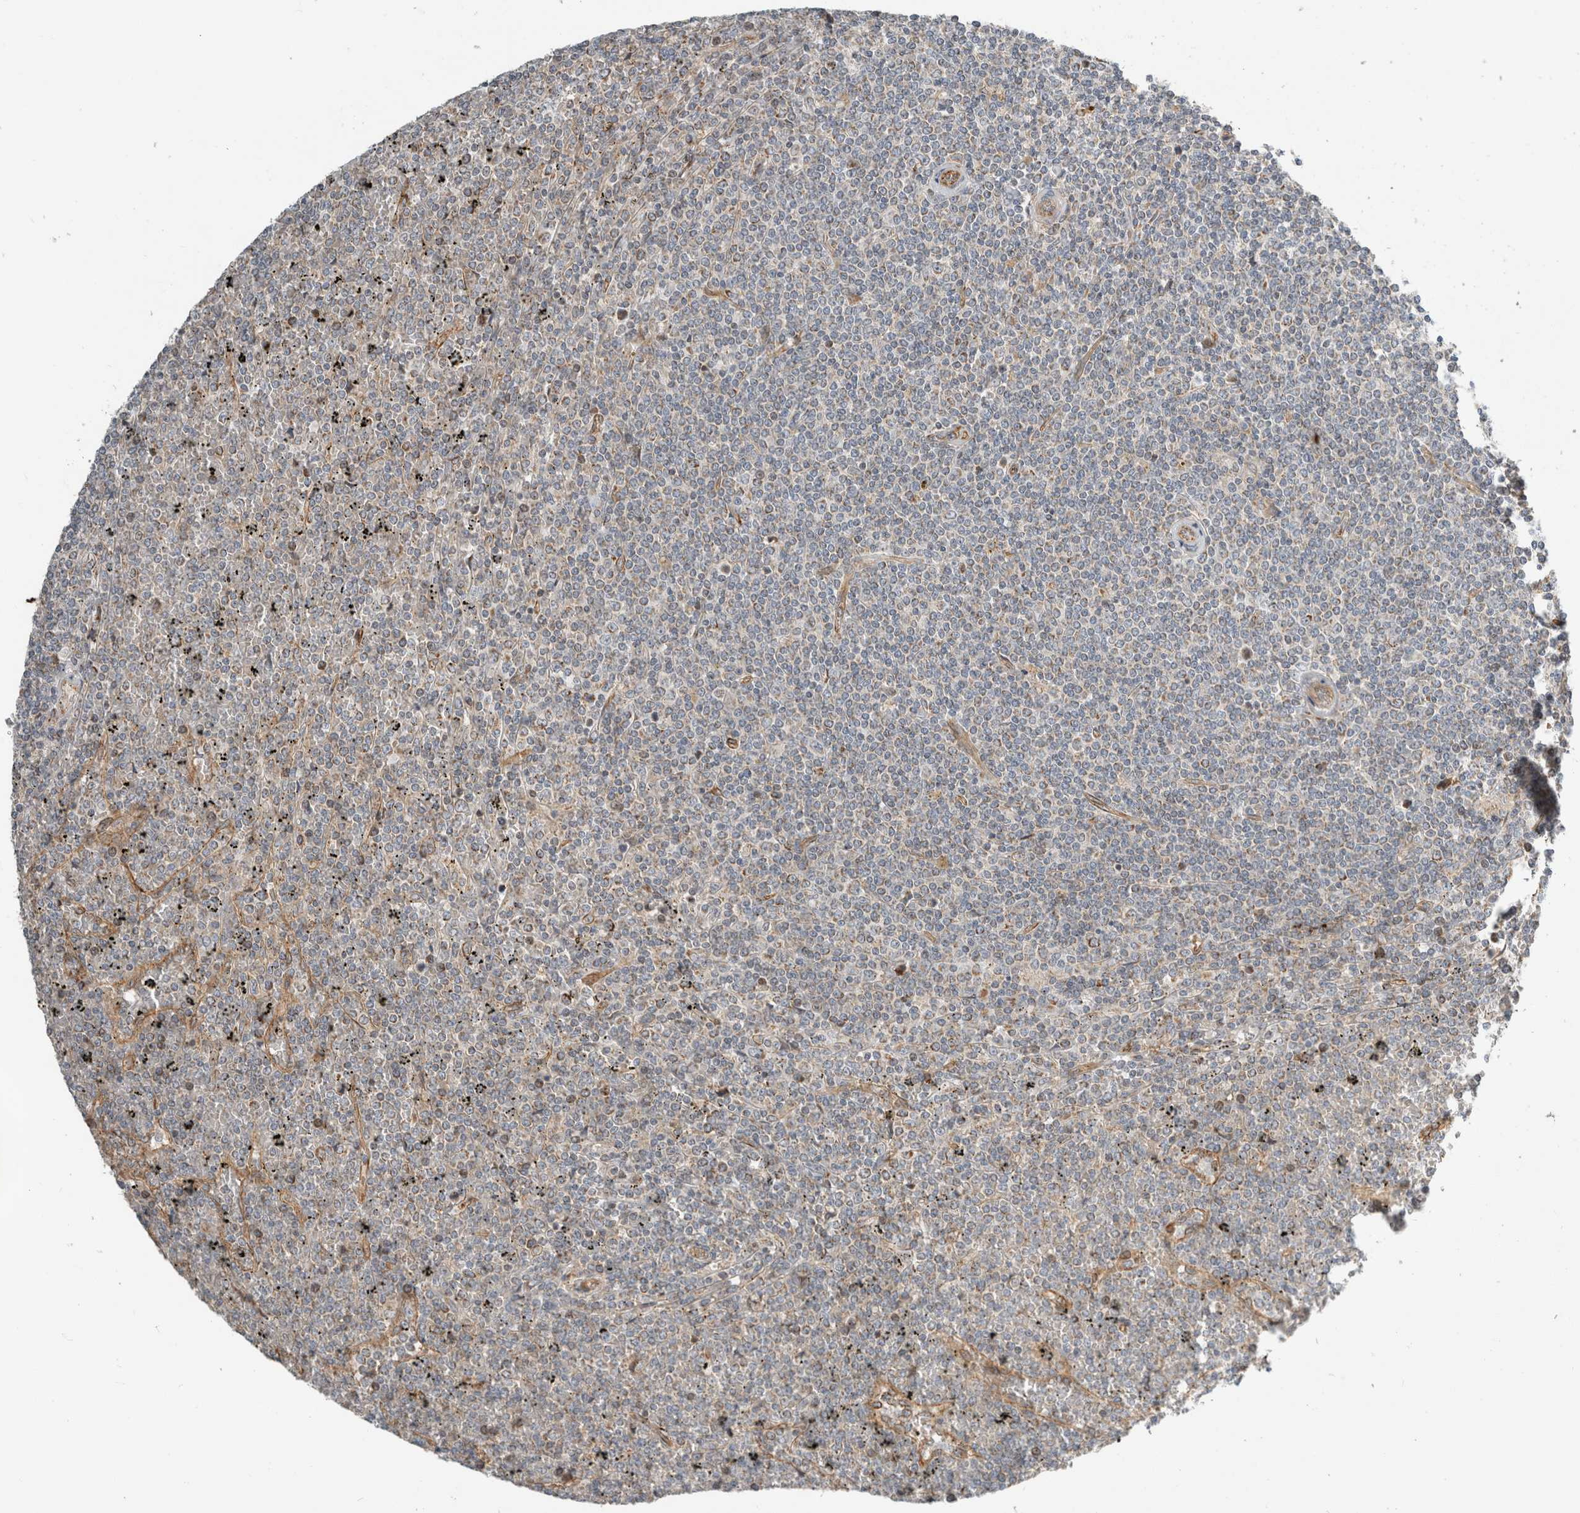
{"staining": {"intensity": "negative", "quantity": "none", "location": "none"}, "tissue": "lymphoma", "cell_type": "Tumor cells", "image_type": "cancer", "snomed": [{"axis": "morphology", "description": "Malignant lymphoma, non-Hodgkin's type, Low grade"}, {"axis": "topography", "description": "Spleen"}], "caption": "Immunohistochemistry photomicrograph of neoplastic tissue: low-grade malignant lymphoma, non-Hodgkin's type stained with DAB displays no significant protein positivity in tumor cells.", "gene": "KPNA5", "patient": {"sex": "female", "age": 19}}